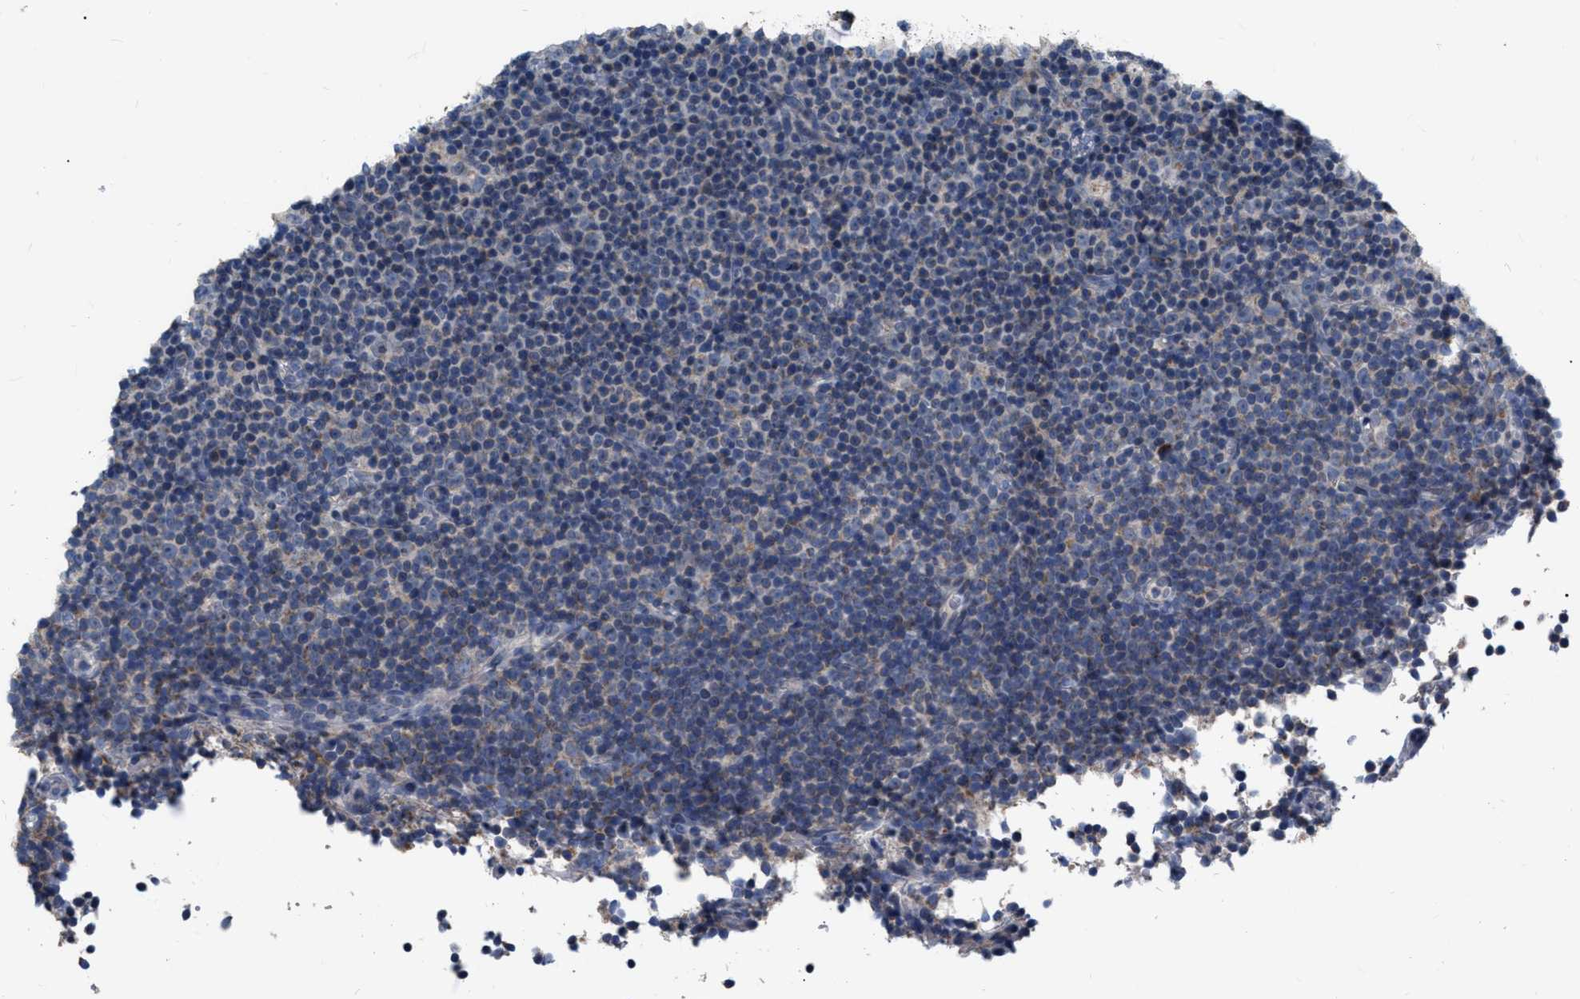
{"staining": {"intensity": "negative", "quantity": "none", "location": "none"}, "tissue": "lymphoma", "cell_type": "Tumor cells", "image_type": "cancer", "snomed": [{"axis": "morphology", "description": "Malignant lymphoma, non-Hodgkin's type, Low grade"}, {"axis": "topography", "description": "Lymph node"}], "caption": "A high-resolution image shows IHC staining of malignant lymphoma, non-Hodgkin's type (low-grade), which reveals no significant expression in tumor cells.", "gene": "DDX56", "patient": {"sex": "female", "age": 67}}